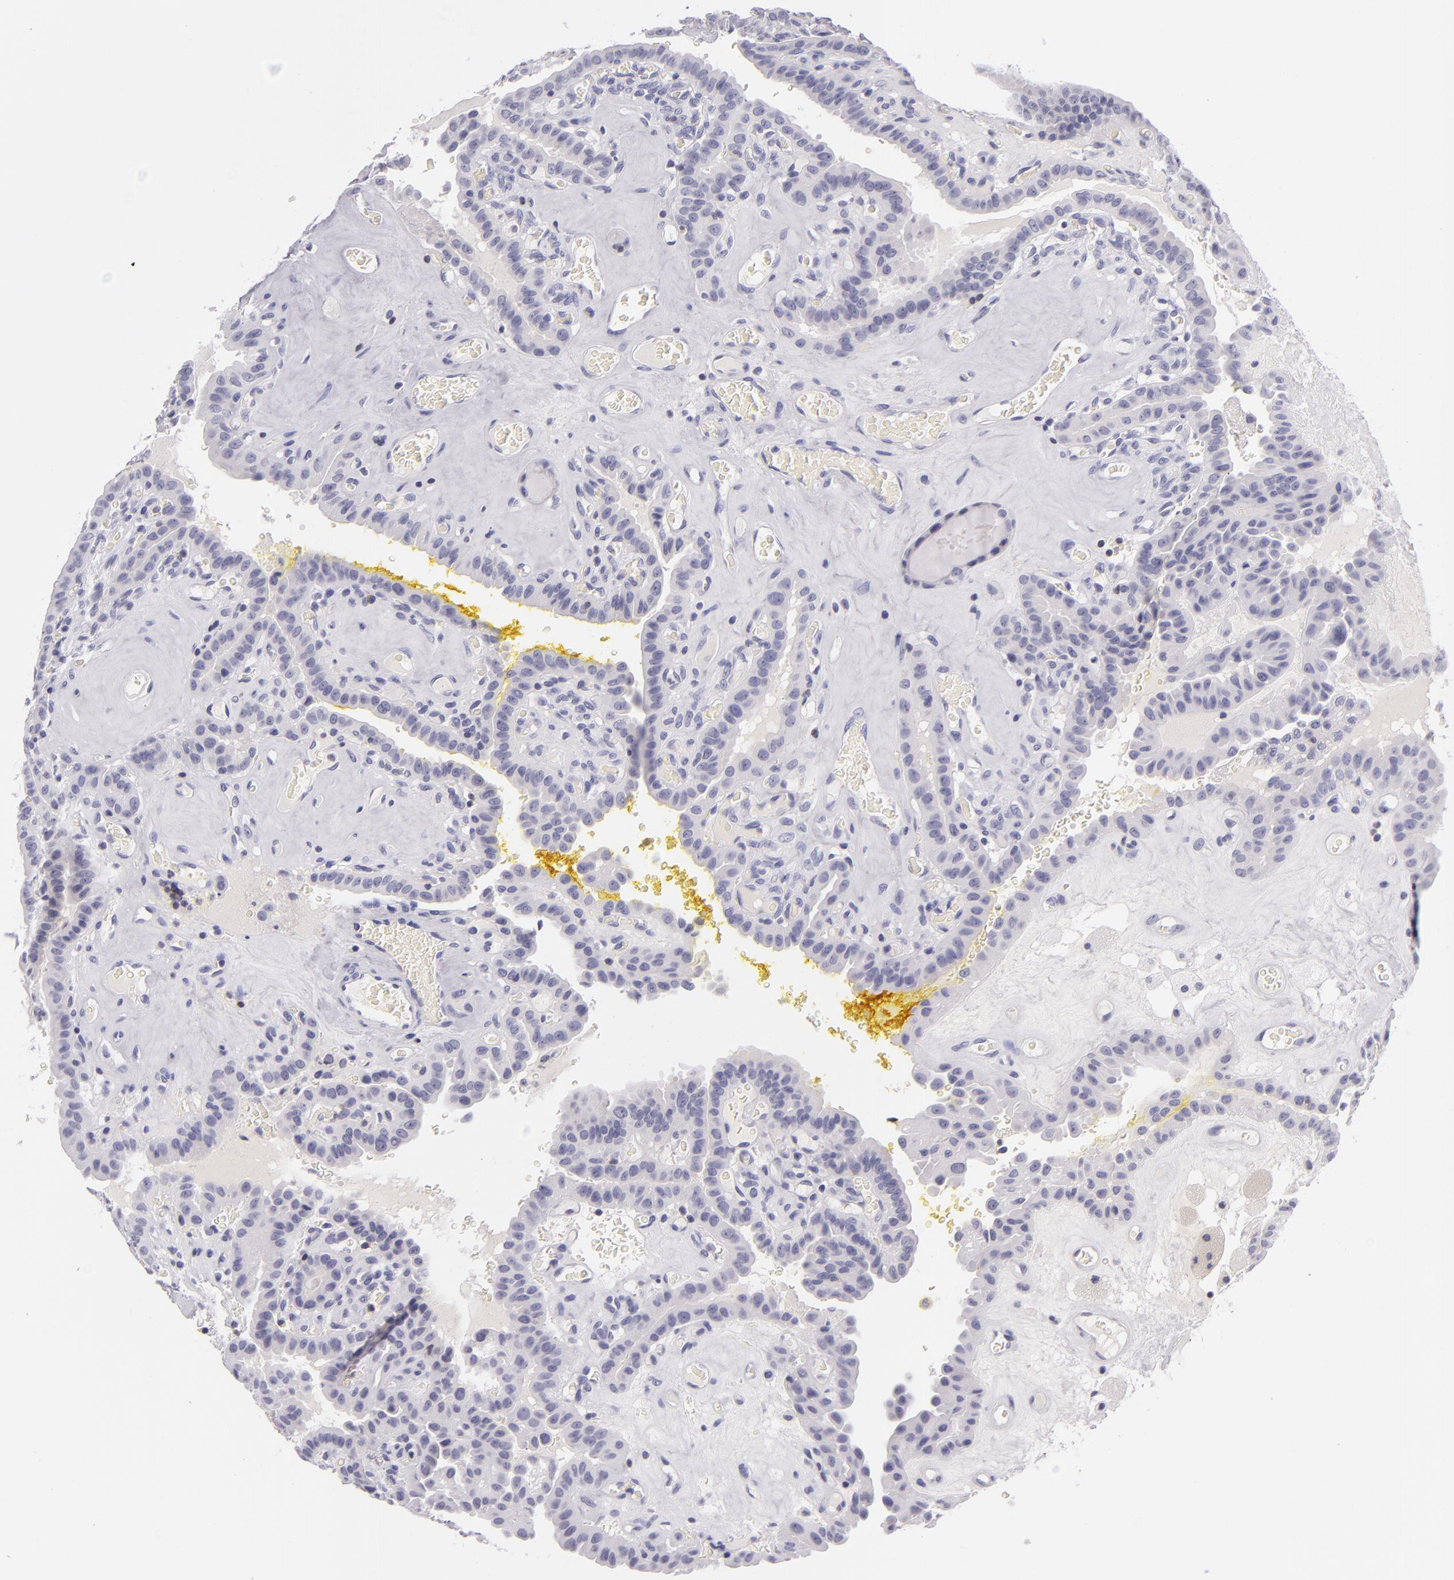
{"staining": {"intensity": "negative", "quantity": "none", "location": "none"}, "tissue": "thyroid cancer", "cell_type": "Tumor cells", "image_type": "cancer", "snomed": [{"axis": "morphology", "description": "Papillary adenocarcinoma, NOS"}, {"axis": "topography", "description": "Thyroid gland"}], "caption": "Image shows no protein positivity in tumor cells of thyroid cancer tissue.", "gene": "CD48", "patient": {"sex": "male", "age": 87}}